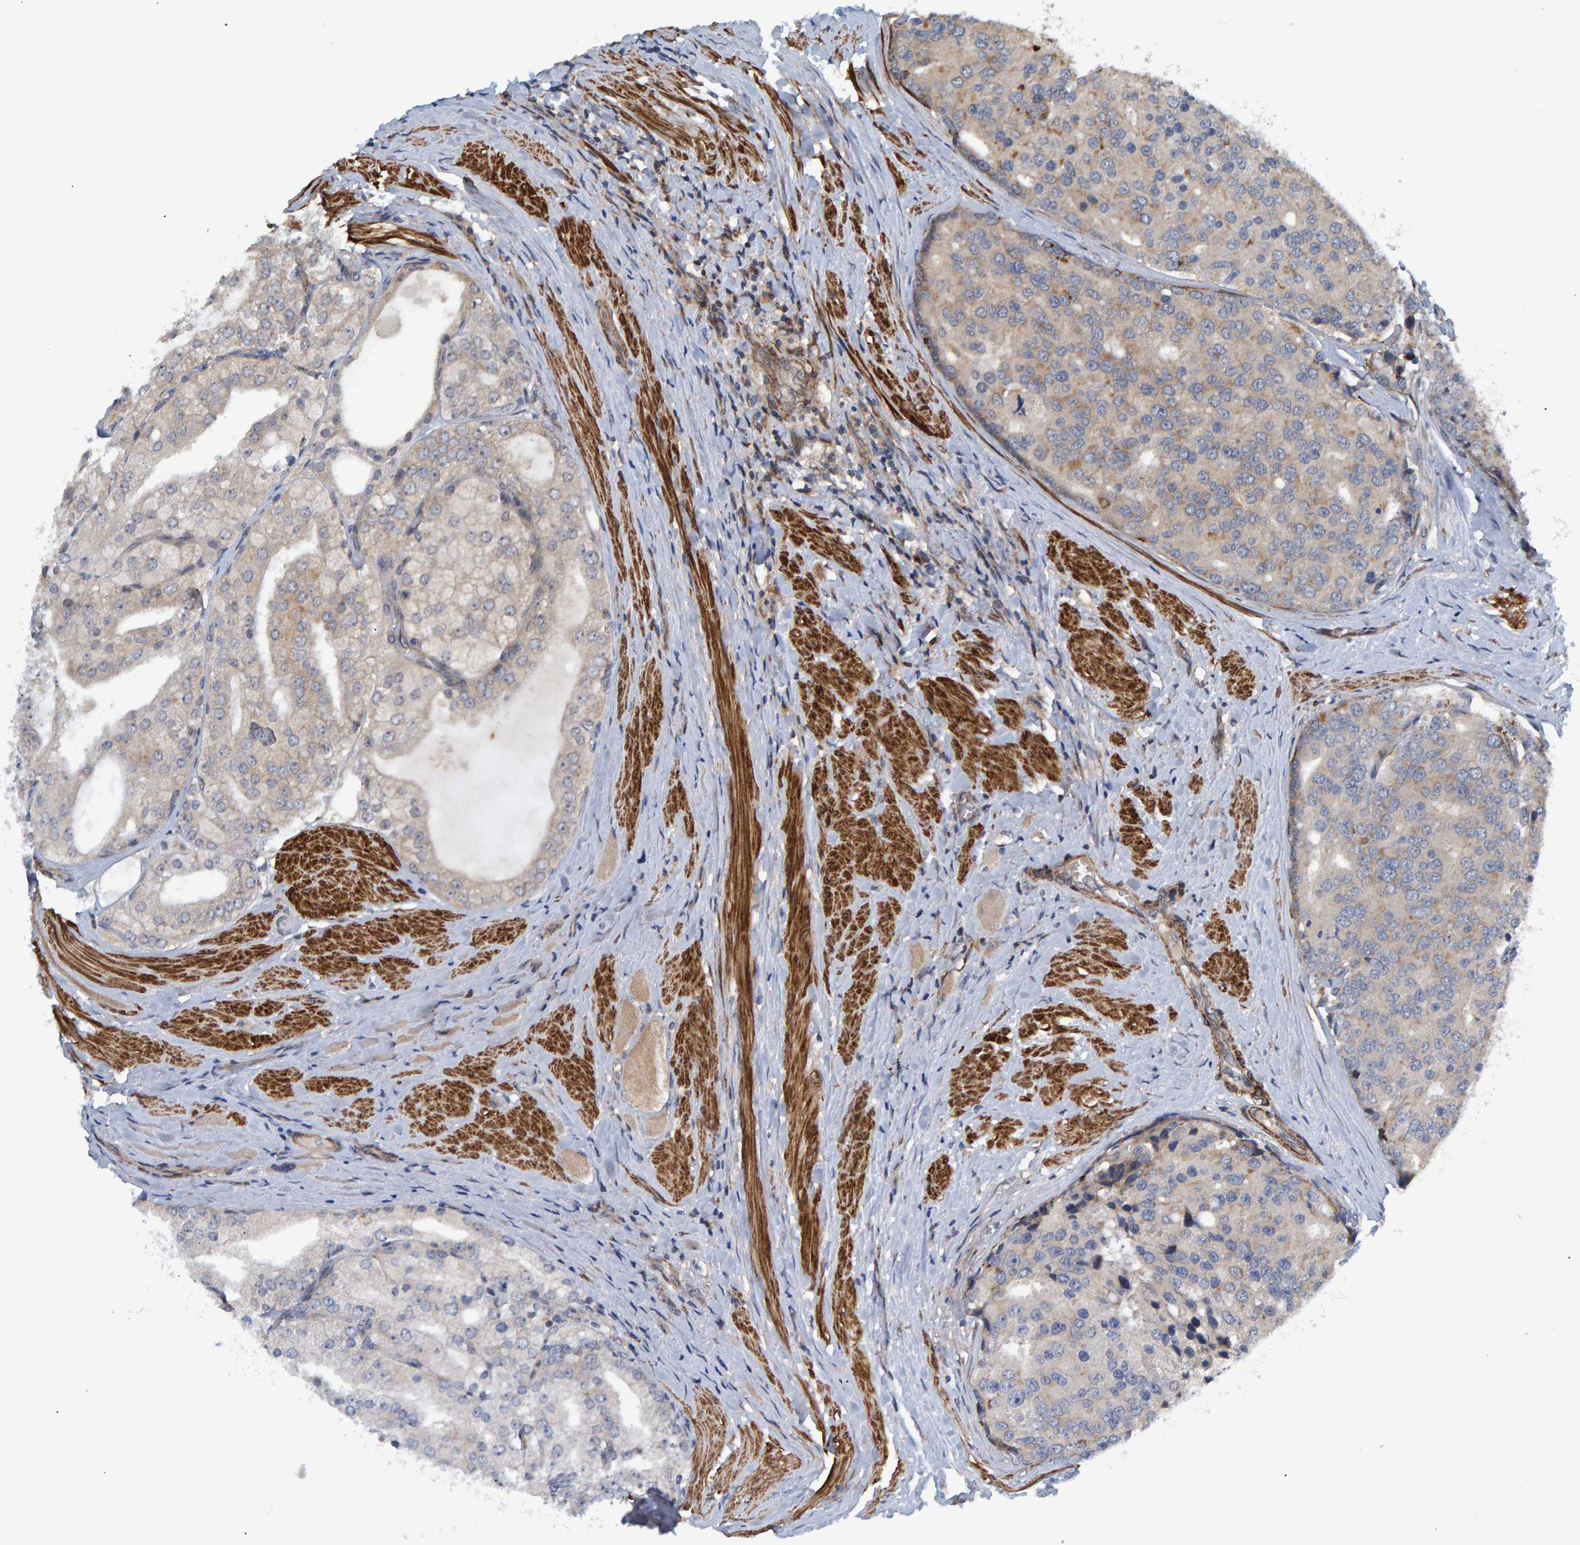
{"staining": {"intensity": "weak", "quantity": "25%-75%", "location": "cytoplasmic/membranous"}, "tissue": "prostate cancer", "cell_type": "Tumor cells", "image_type": "cancer", "snomed": [{"axis": "morphology", "description": "Adenocarcinoma, High grade"}, {"axis": "topography", "description": "Prostate"}], "caption": "Prostate adenocarcinoma (high-grade) was stained to show a protein in brown. There is low levels of weak cytoplasmic/membranous staining in about 25%-75% of tumor cells.", "gene": "ATP6V1H", "patient": {"sex": "male", "age": 50}}